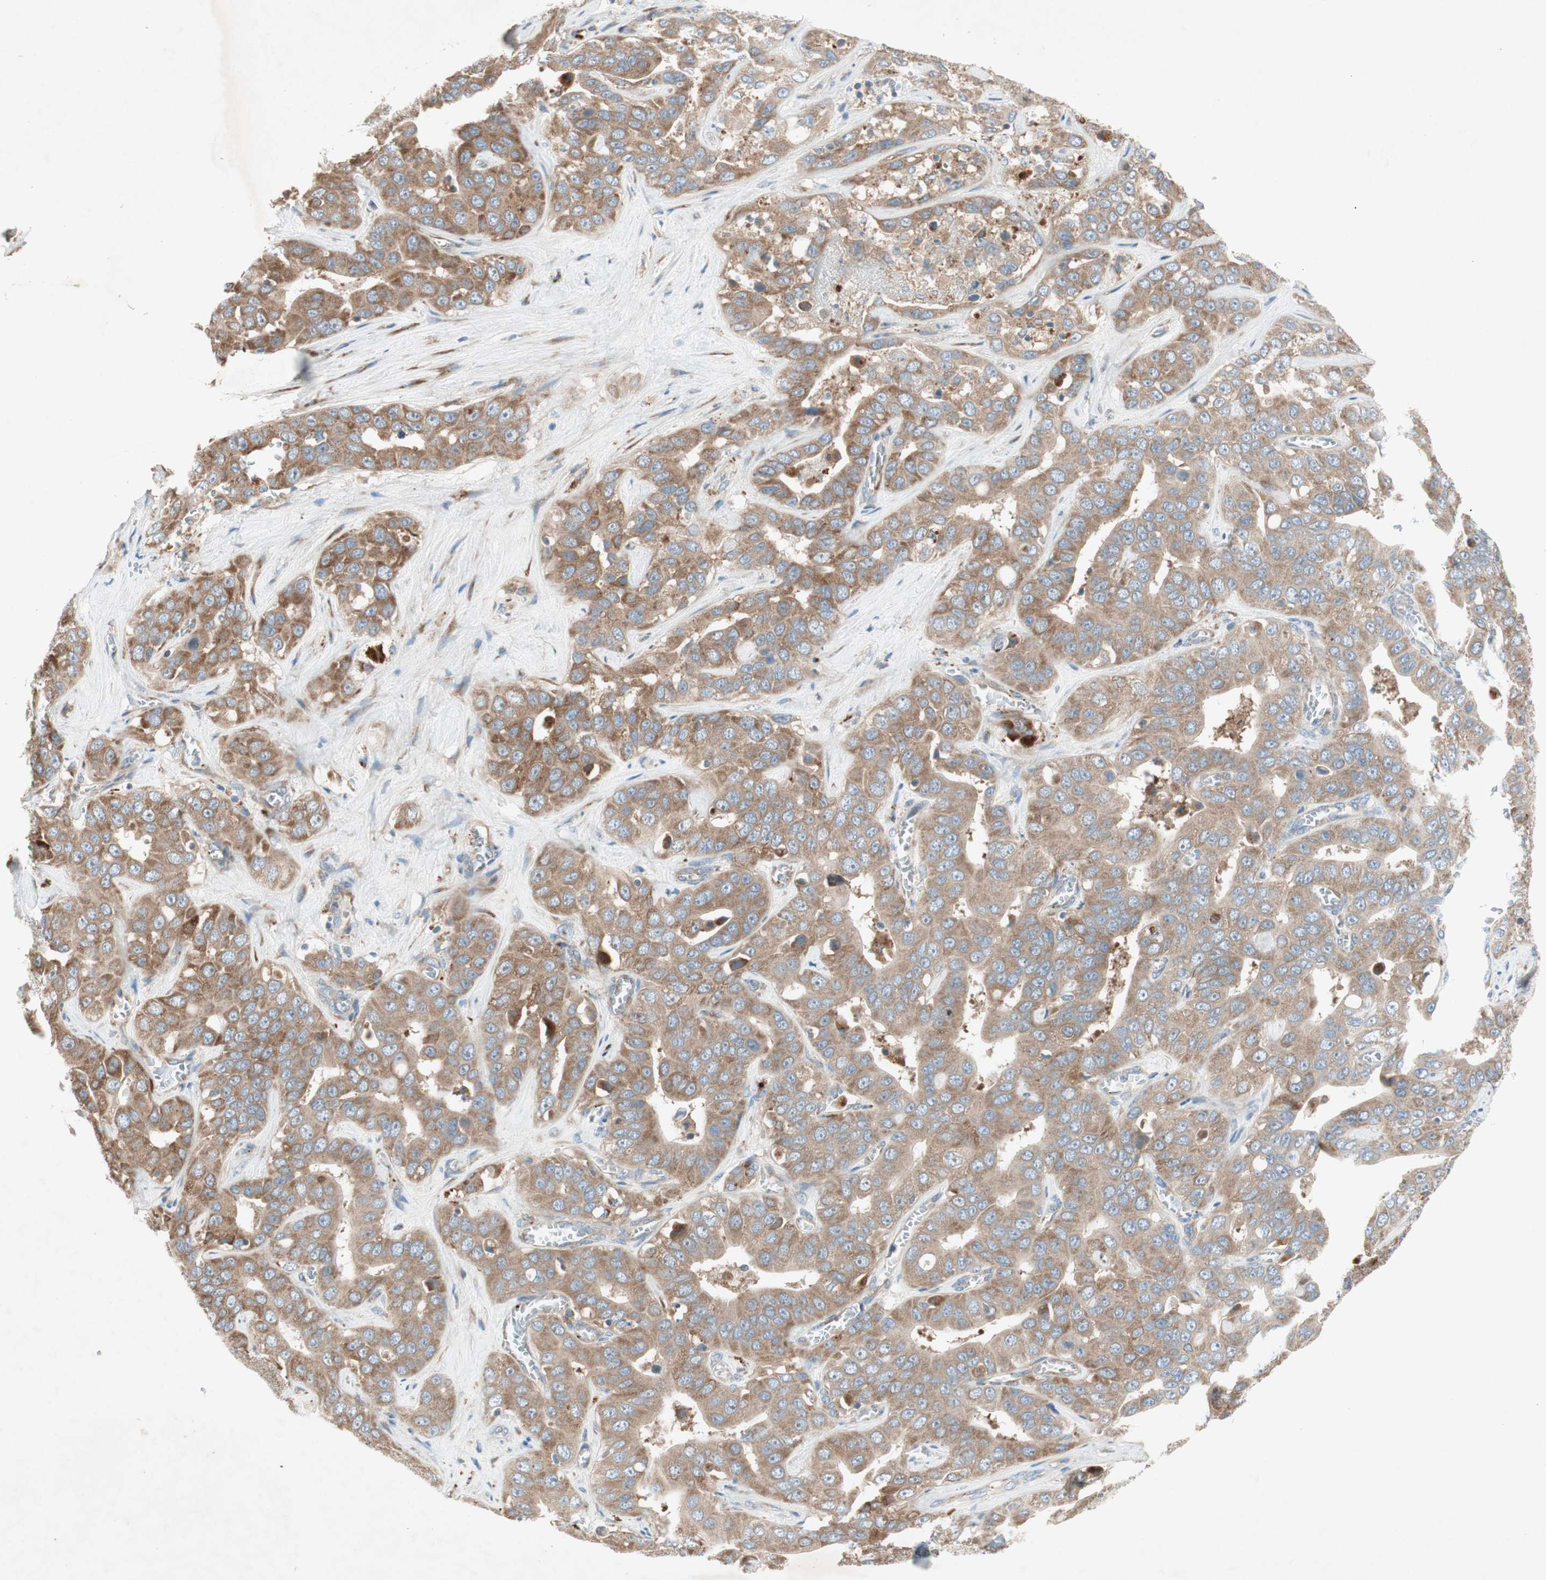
{"staining": {"intensity": "moderate", "quantity": ">75%", "location": "cytoplasmic/membranous"}, "tissue": "liver cancer", "cell_type": "Tumor cells", "image_type": "cancer", "snomed": [{"axis": "morphology", "description": "Cholangiocarcinoma"}, {"axis": "topography", "description": "Liver"}], "caption": "Immunohistochemical staining of cholangiocarcinoma (liver) reveals moderate cytoplasmic/membranous protein expression in about >75% of tumor cells.", "gene": "RPL23", "patient": {"sex": "female", "age": 52}}